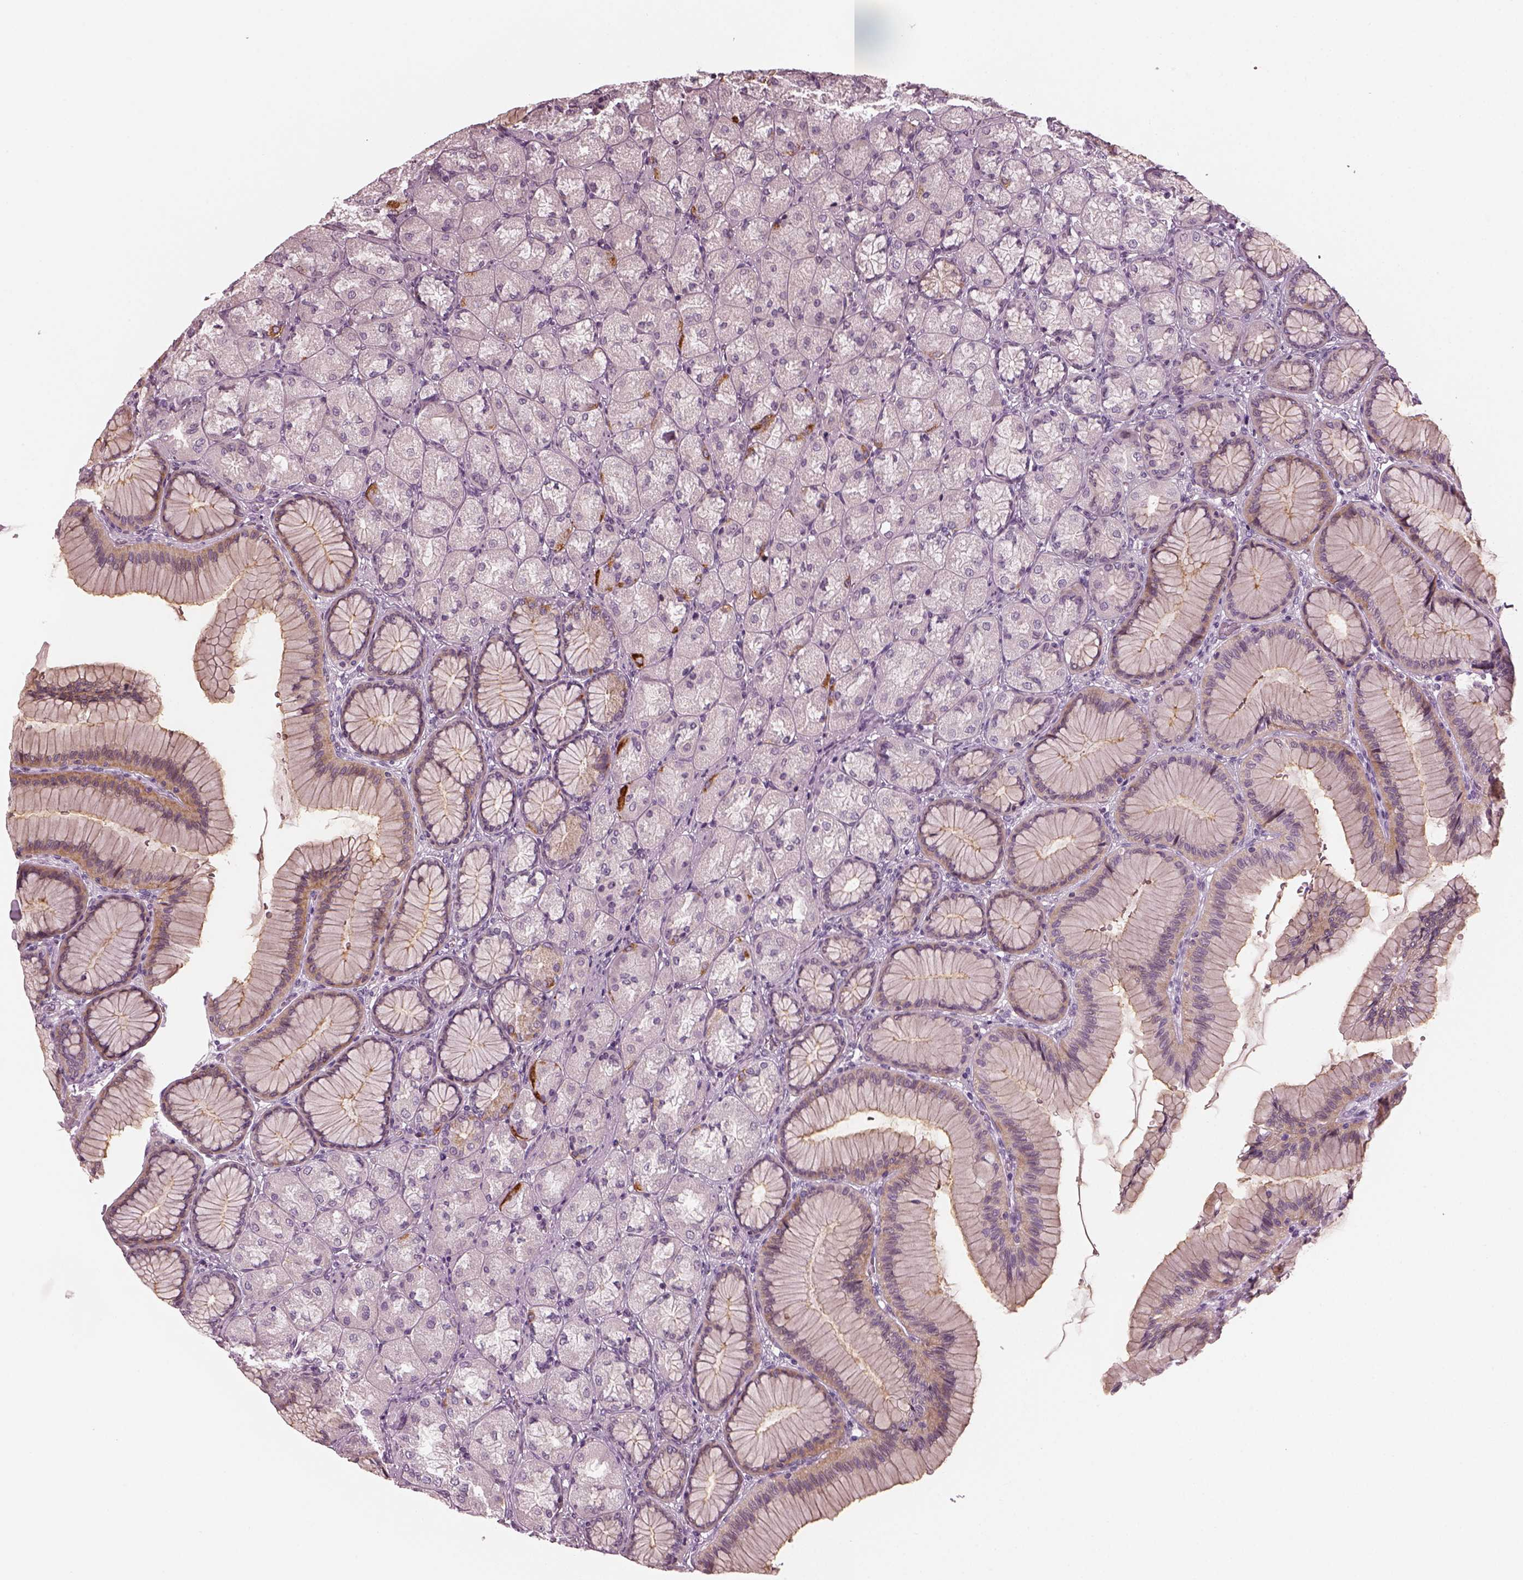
{"staining": {"intensity": "weak", "quantity": "<25%", "location": "cytoplasmic/membranous"}, "tissue": "stomach", "cell_type": "Glandular cells", "image_type": "normal", "snomed": [{"axis": "morphology", "description": "Normal tissue, NOS"}, {"axis": "morphology", "description": "Adenocarcinoma, NOS"}, {"axis": "morphology", "description": "Adenocarcinoma, High grade"}, {"axis": "topography", "description": "Stomach, upper"}, {"axis": "topography", "description": "Stomach"}], "caption": "Immunohistochemistry photomicrograph of benign stomach: stomach stained with DAB (3,3'-diaminobenzidine) reveals no significant protein staining in glandular cells.", "gene": "CHIT1", "patient": {"sex": "female", "age": 65}}